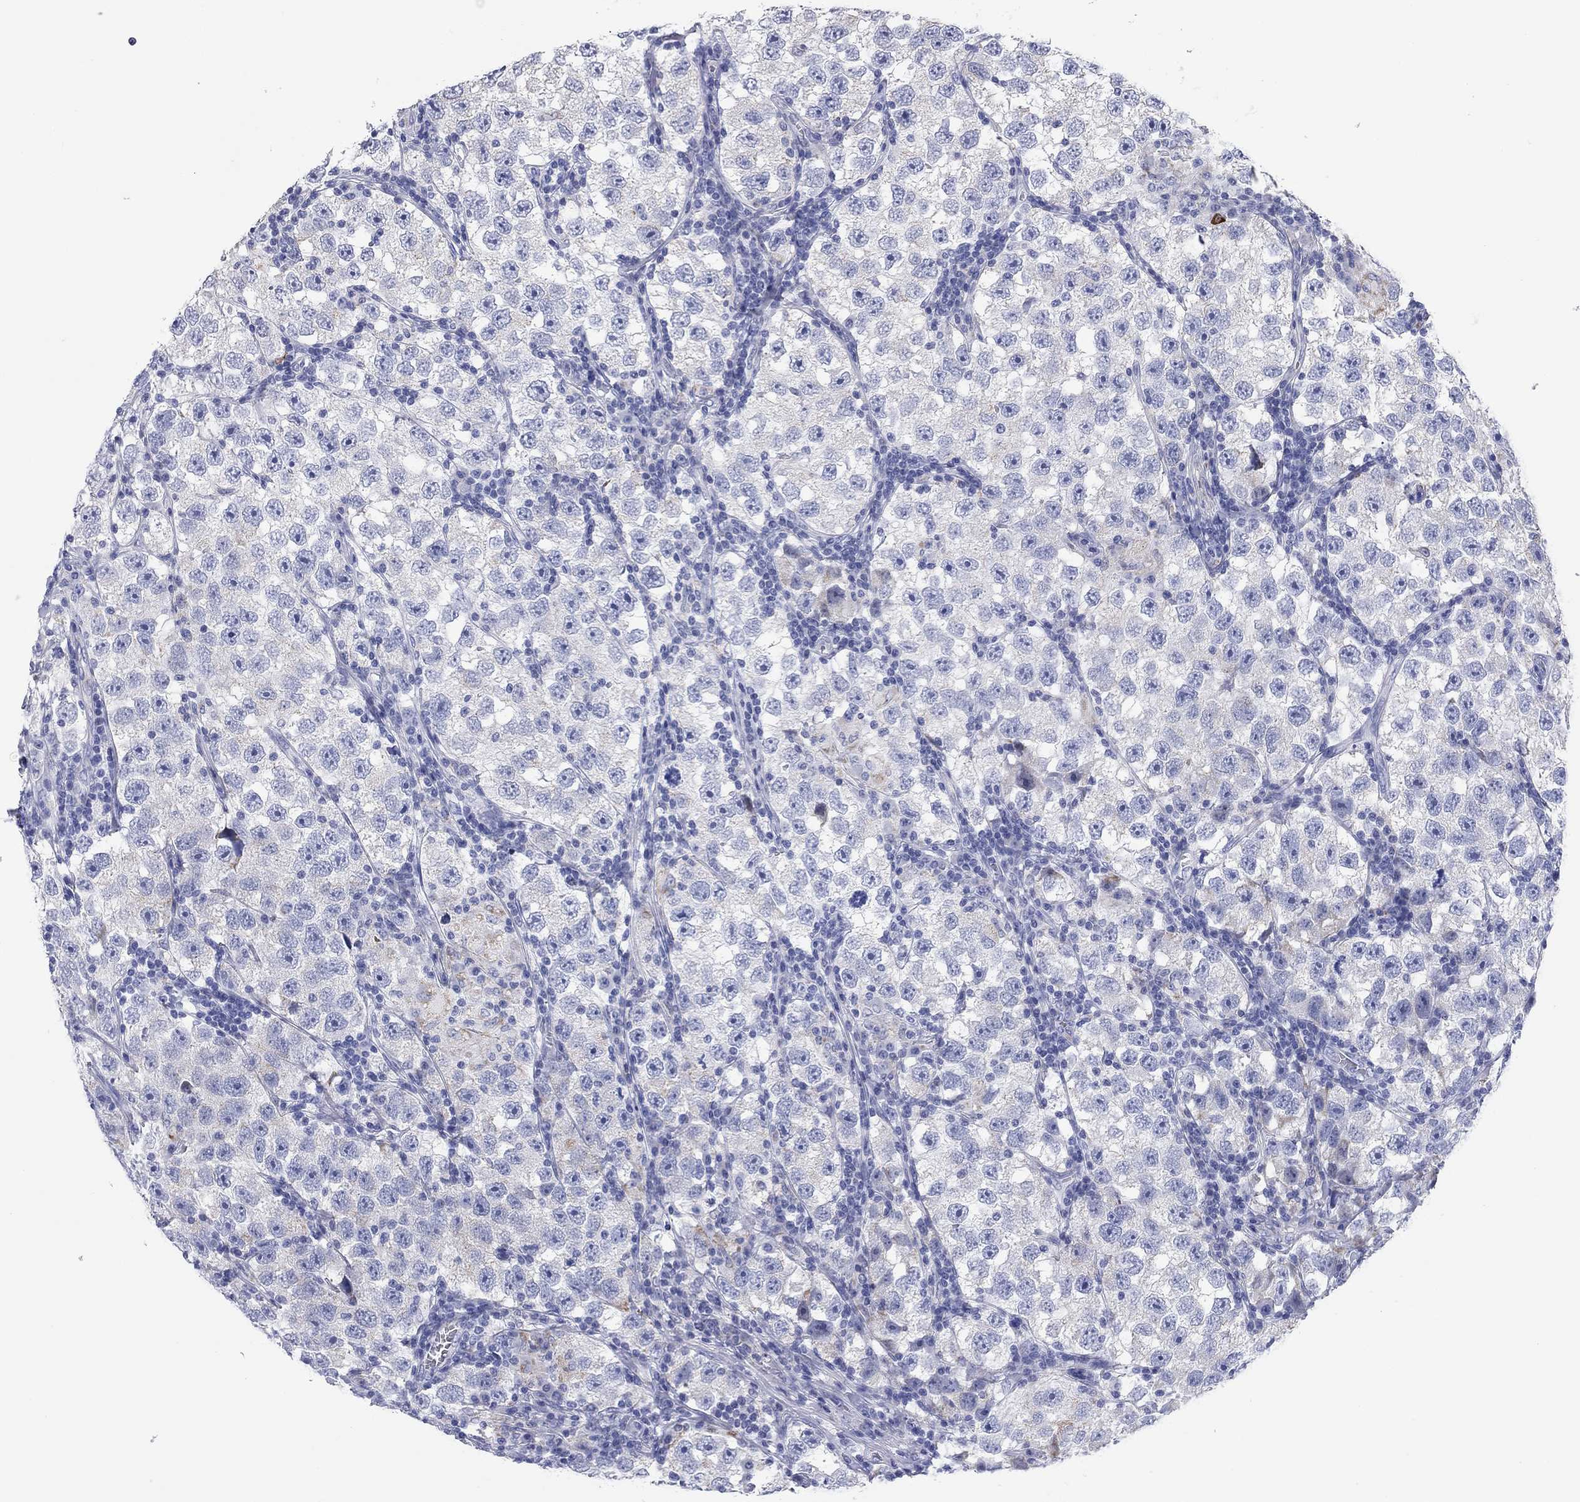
{"staining": {"intensity": "negative", "quantity": "none", "location": "none"}, "tissue": "testis cancer", "cell_type": "Tumor cells", "image_type": "cancer", "snomed": [{"axis": "morphology", "description": "Seminoma, NOS"}, {"axis": "topography", "description": "Testis"}], "caption": "Immunohistochemical staining of human testis seminoma reveals no significant positivity in tumor cells.", "gene": "CHI3L2", "patient": {"sex": "male", "age": 26}}